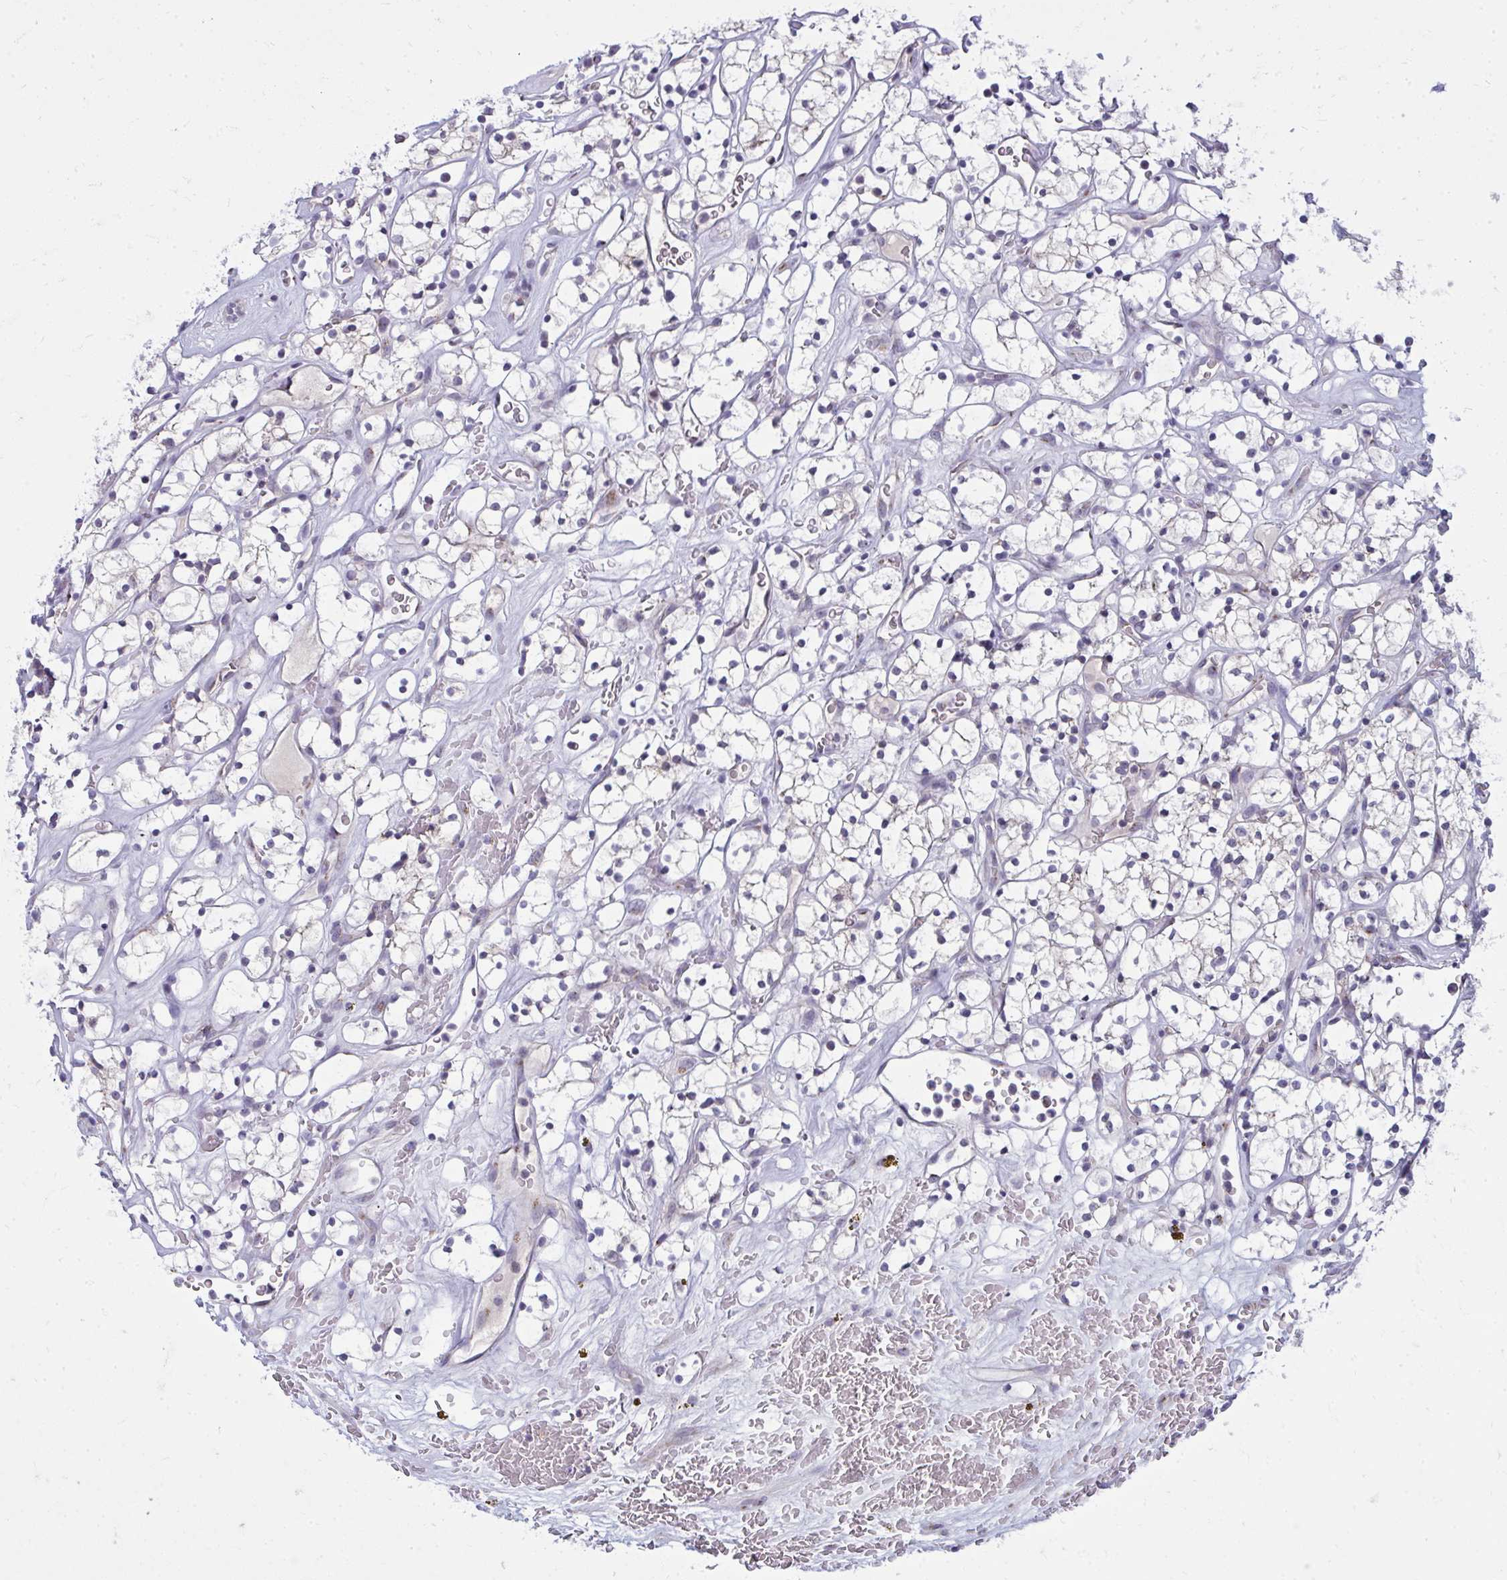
{"staining": {"intensity": "negative", "quantity": "none", "location": "none"}, "tissue": "renal cancer", "cell_type": "Tumor cells", "image_type": "cancer", "snomed": [{"axis": "morphology", "description": "Adenocarcinoma, NOS"}, {"axis": "topography", "description": "Kidney"}], "caption": "High power microscopy micrograph of an immunohistochemistry (IHC) image of renal cancer, revealing no significant positivity in tumor cells.", "gene": "DTX4", "patient": {"sex": "female", "age": 64}}